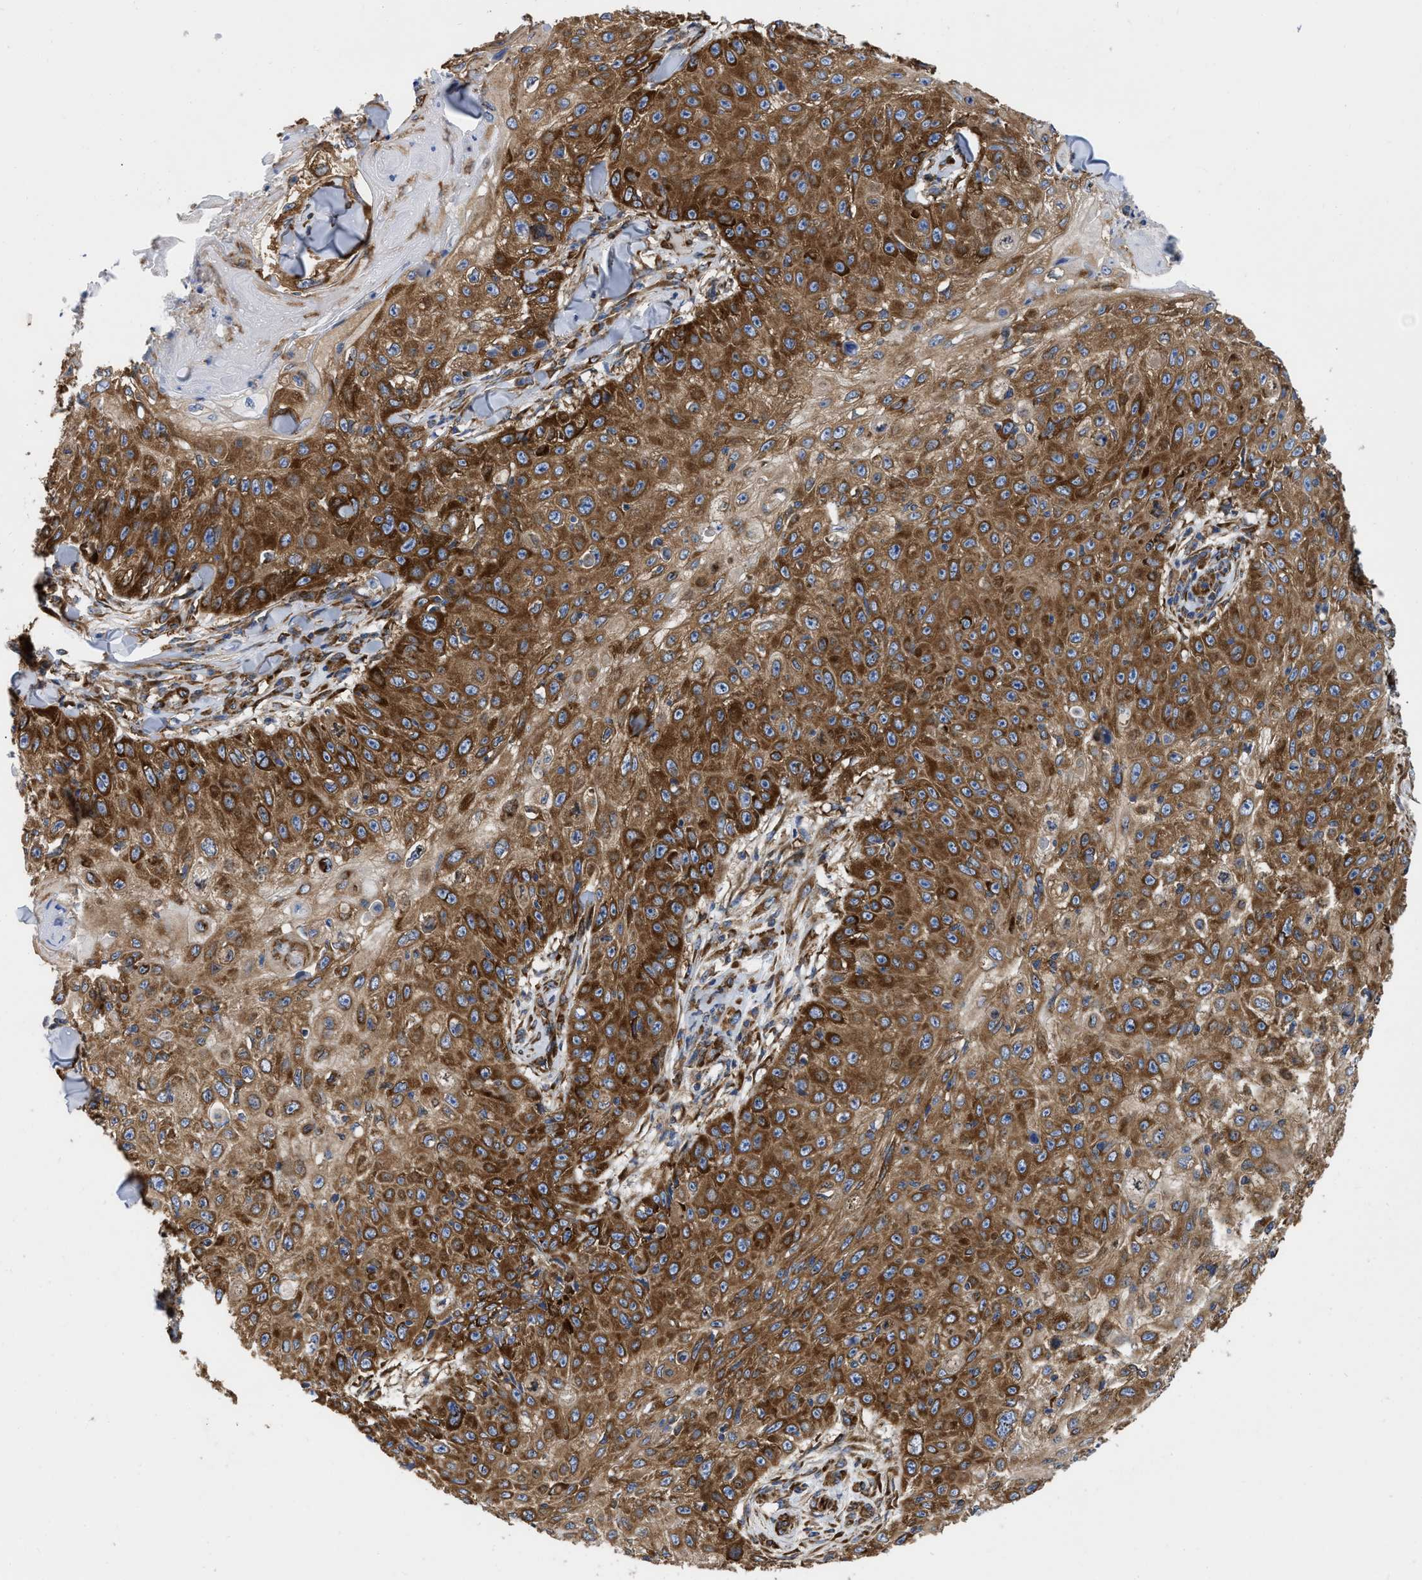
{"staining": {"intensity": "strong", "quantity": ">75%", "location": "cytoplasmic/membranous"}, "tissue": "skin cancer", "cell_type": "Tumor cells", "image_type": "cancer", "snomed": [{"axis": "morphology", "description": "Squamous cell carcinoma, NOS"}, {"axis": "topography", "description": "Skin"}], "caption": "High-power microscopy captured an IHC image of skin squamous cell carcinoma, revealing strong cytoplasmic/membranous expression in approximately >75% of tumor cells. (DAB = brown stain, brightfield microscopy at high magnification).", "gene": "FAM120A", "patient": {"sex": "male", "age": 86}}